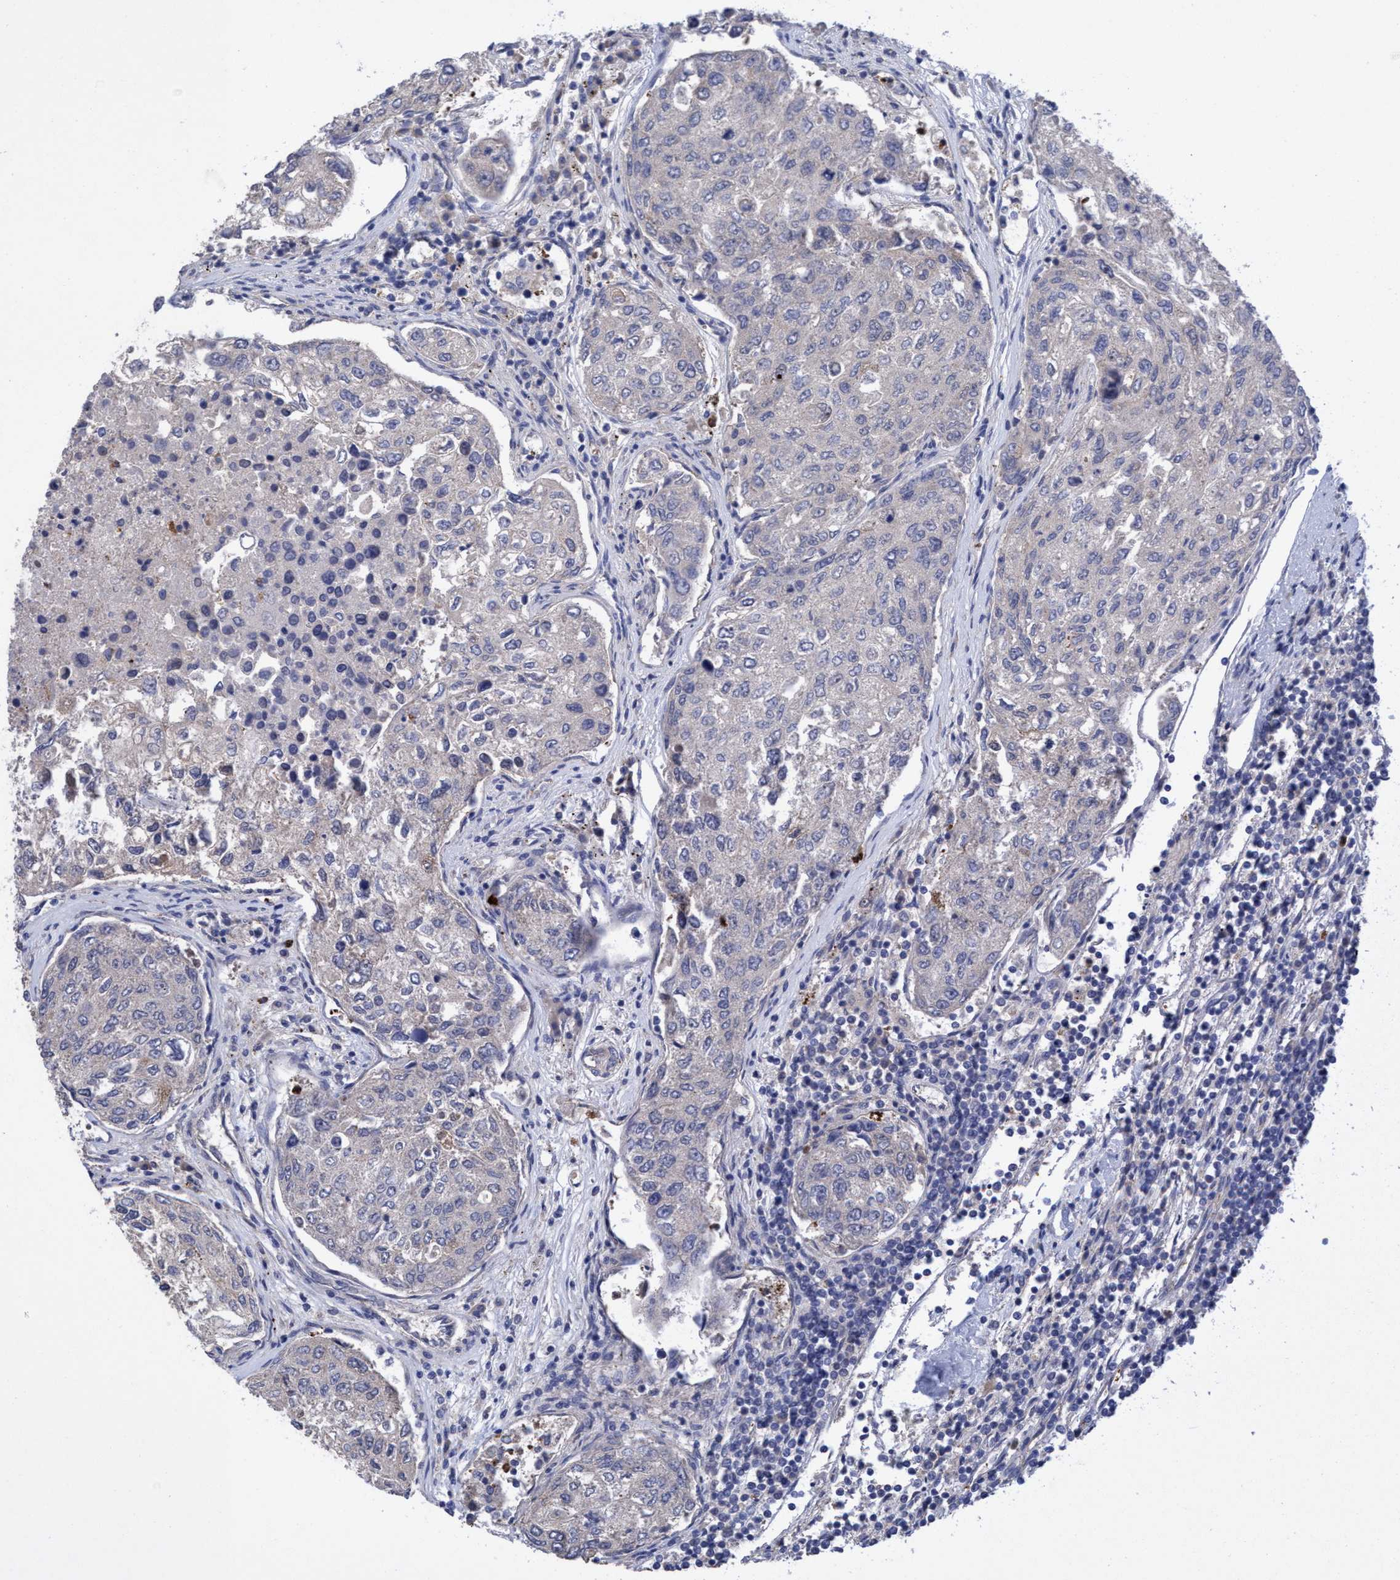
{"staining": {"intensity": "negative", "quantity": "none", "location": "none"}, "tissue": "urothelial cancer", "cell_type": "Tumor cells", "image_type": "cancer", "snomed": [{"axis": "morphology", "description": "Urothelial carcinoma, High grade"}, {"axis": "topography", "description": "Lymph node"}, {"axis": "topography", "description": "Urinary bladder"}], "caption": "DAB immunohistochemical staining of urothelial cancer shows no significant expression in tumor cells.", "gene": "SEMA4D", "patient": {"sex": "male", "age": 51}}